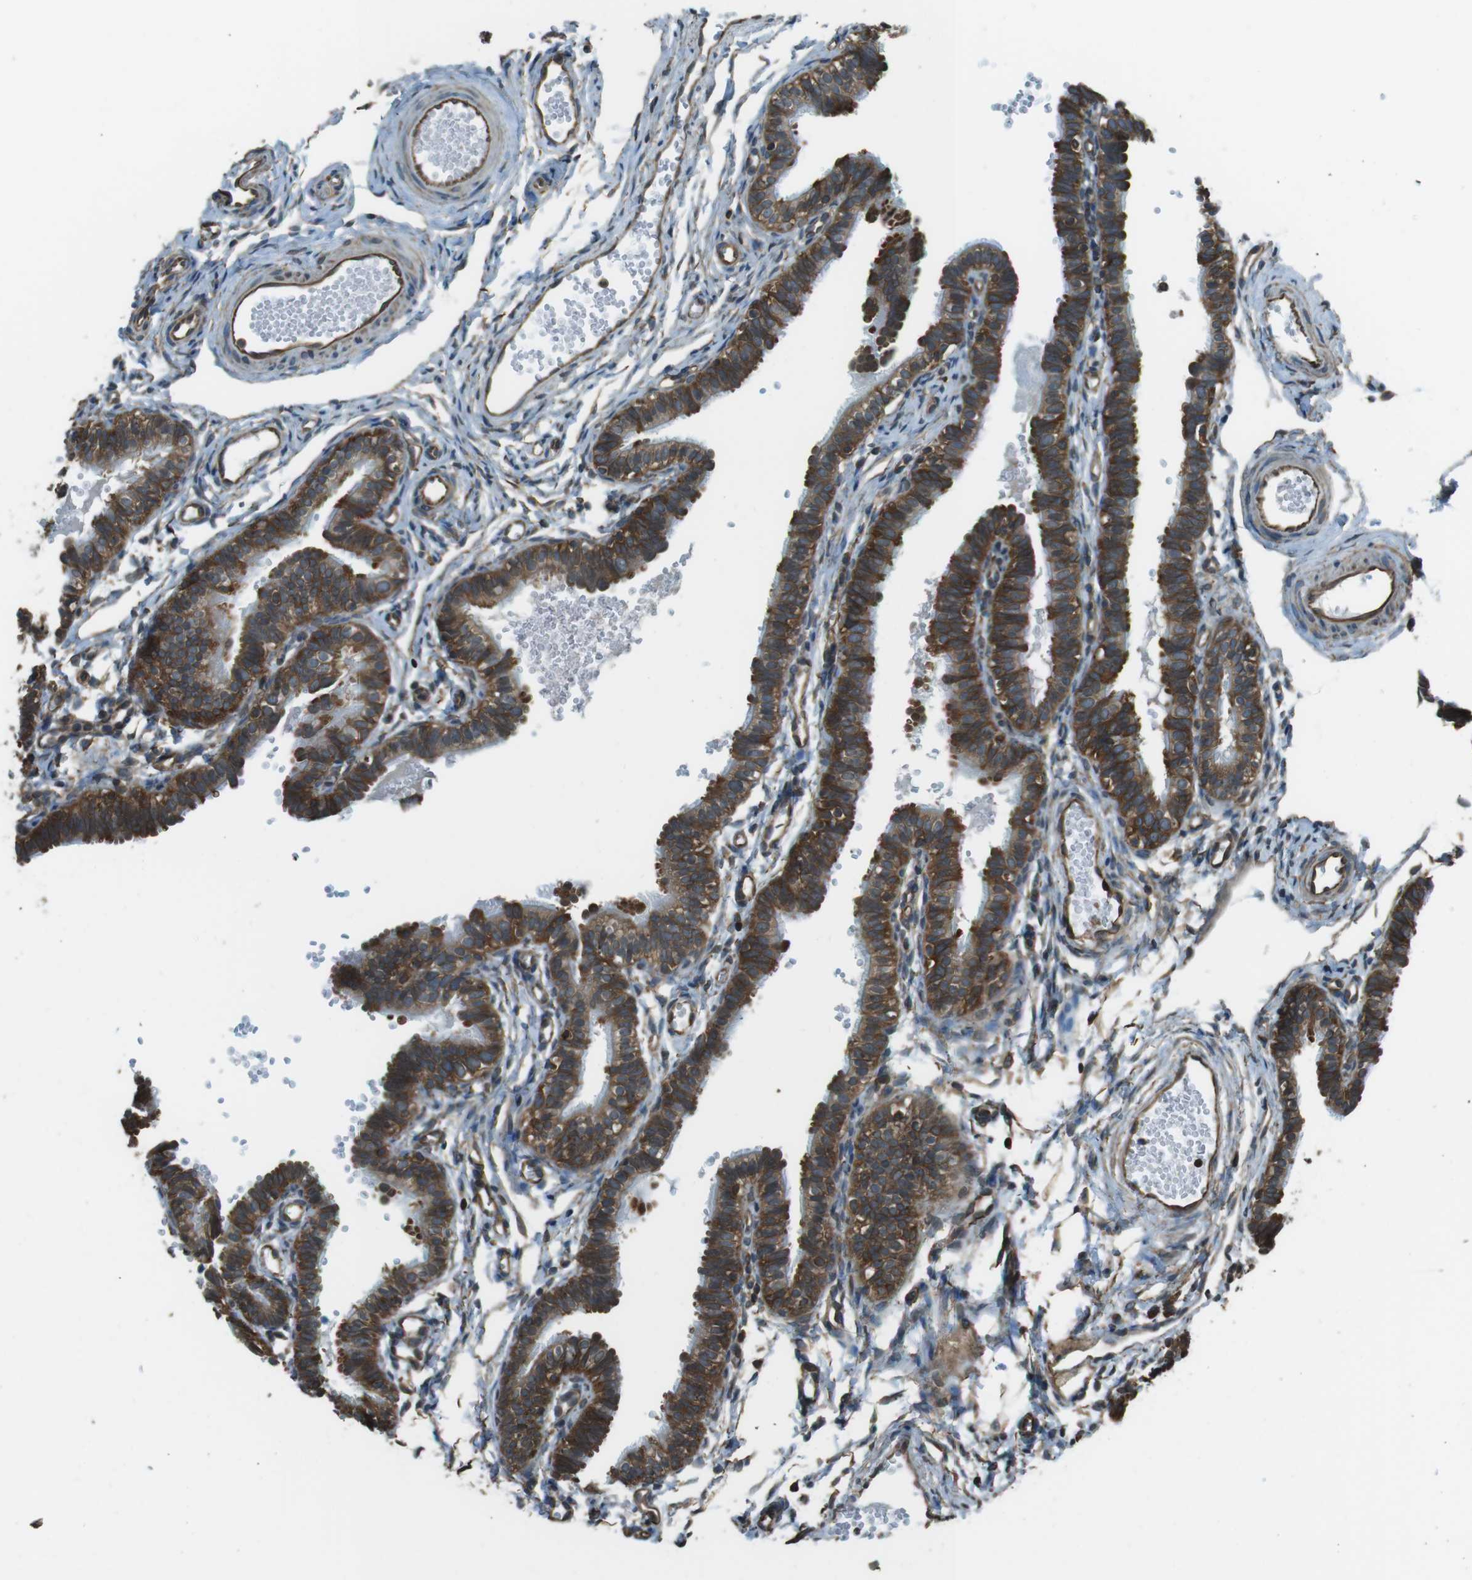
{"staining": {"intensity": "strong", "quantity": ">75%", "location": "cytoplasmic/membranous"}, "tissue": "fallopian tube", "cell_type": "Glandular cells", "image_type": "normal", "snomed": [{"axis": "morphology", "description": "Normal tissue, NOS"}, {"axis": "topography", "description": "Fallopian tube"}, {"axis": "topography", "description": "Placenta"}], "caption": "This micrograph shows IHC staining of normal human fallopian tube, with high strong cytoplasmic/membranous staining in about >75% of glandular cells.", "gene": "PA2G4", "patient": {"sex": "female", "age": 34}}